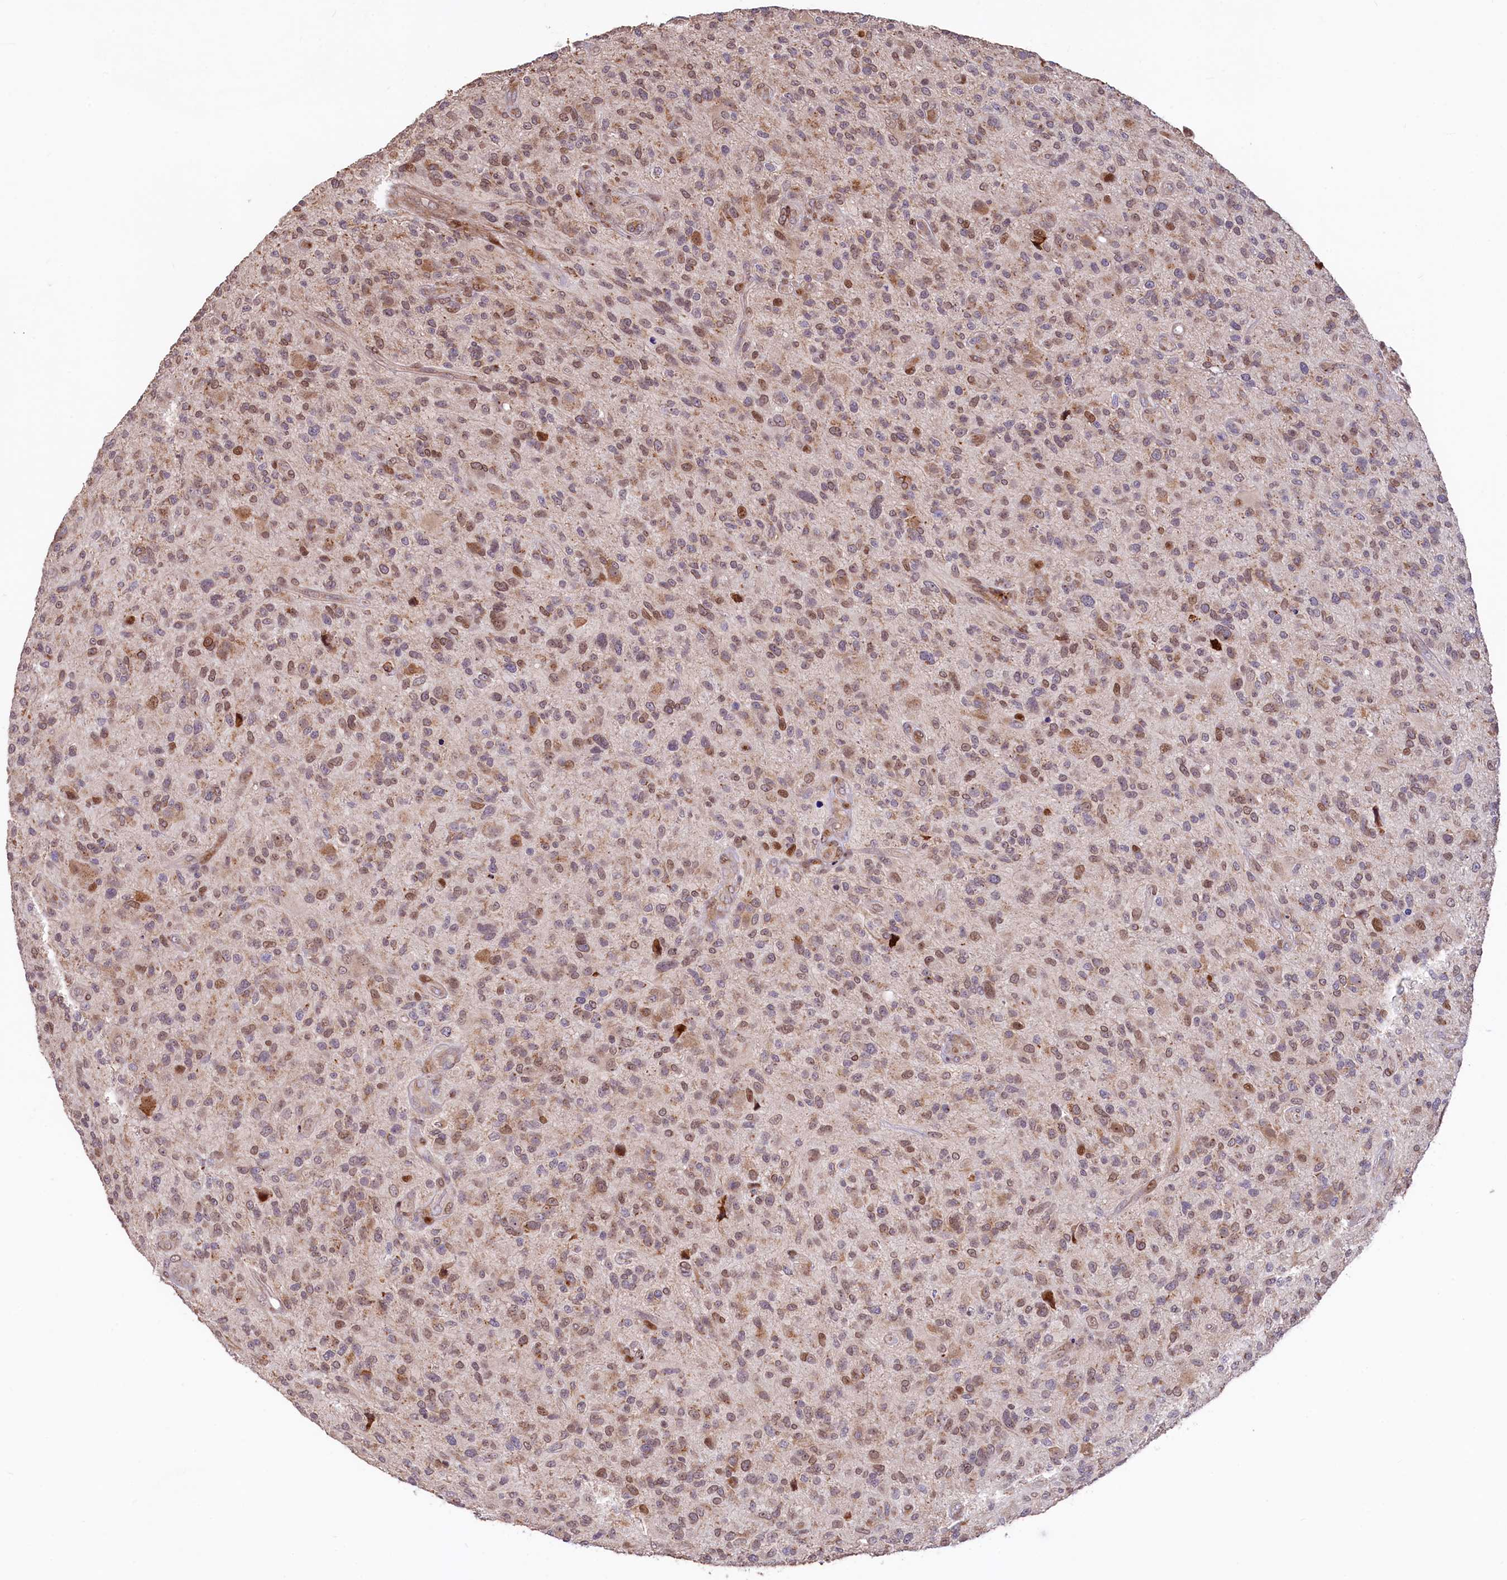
{"staining": {"intensity": "moderate", "quantity": "25%-75%", "location": "nuclear"}, "tissue": "glioma", "cell_type": "Tumor cells", "image_type": "cancer", "snomed": [{"axis": "morphology", "description": "Glioma, malignant, High grade"}, {"axis": "topography", "description": "Brain"}], "caption": "Tumor cells demonstrate medium levels of moderate nuclear expression in approximately 25%-75% of cells in glioma. (Brightfield microscopy of DAB IHC at high magnification).", "gene": "C5orf15", "patient": {"sex": "male", "age": 47}}